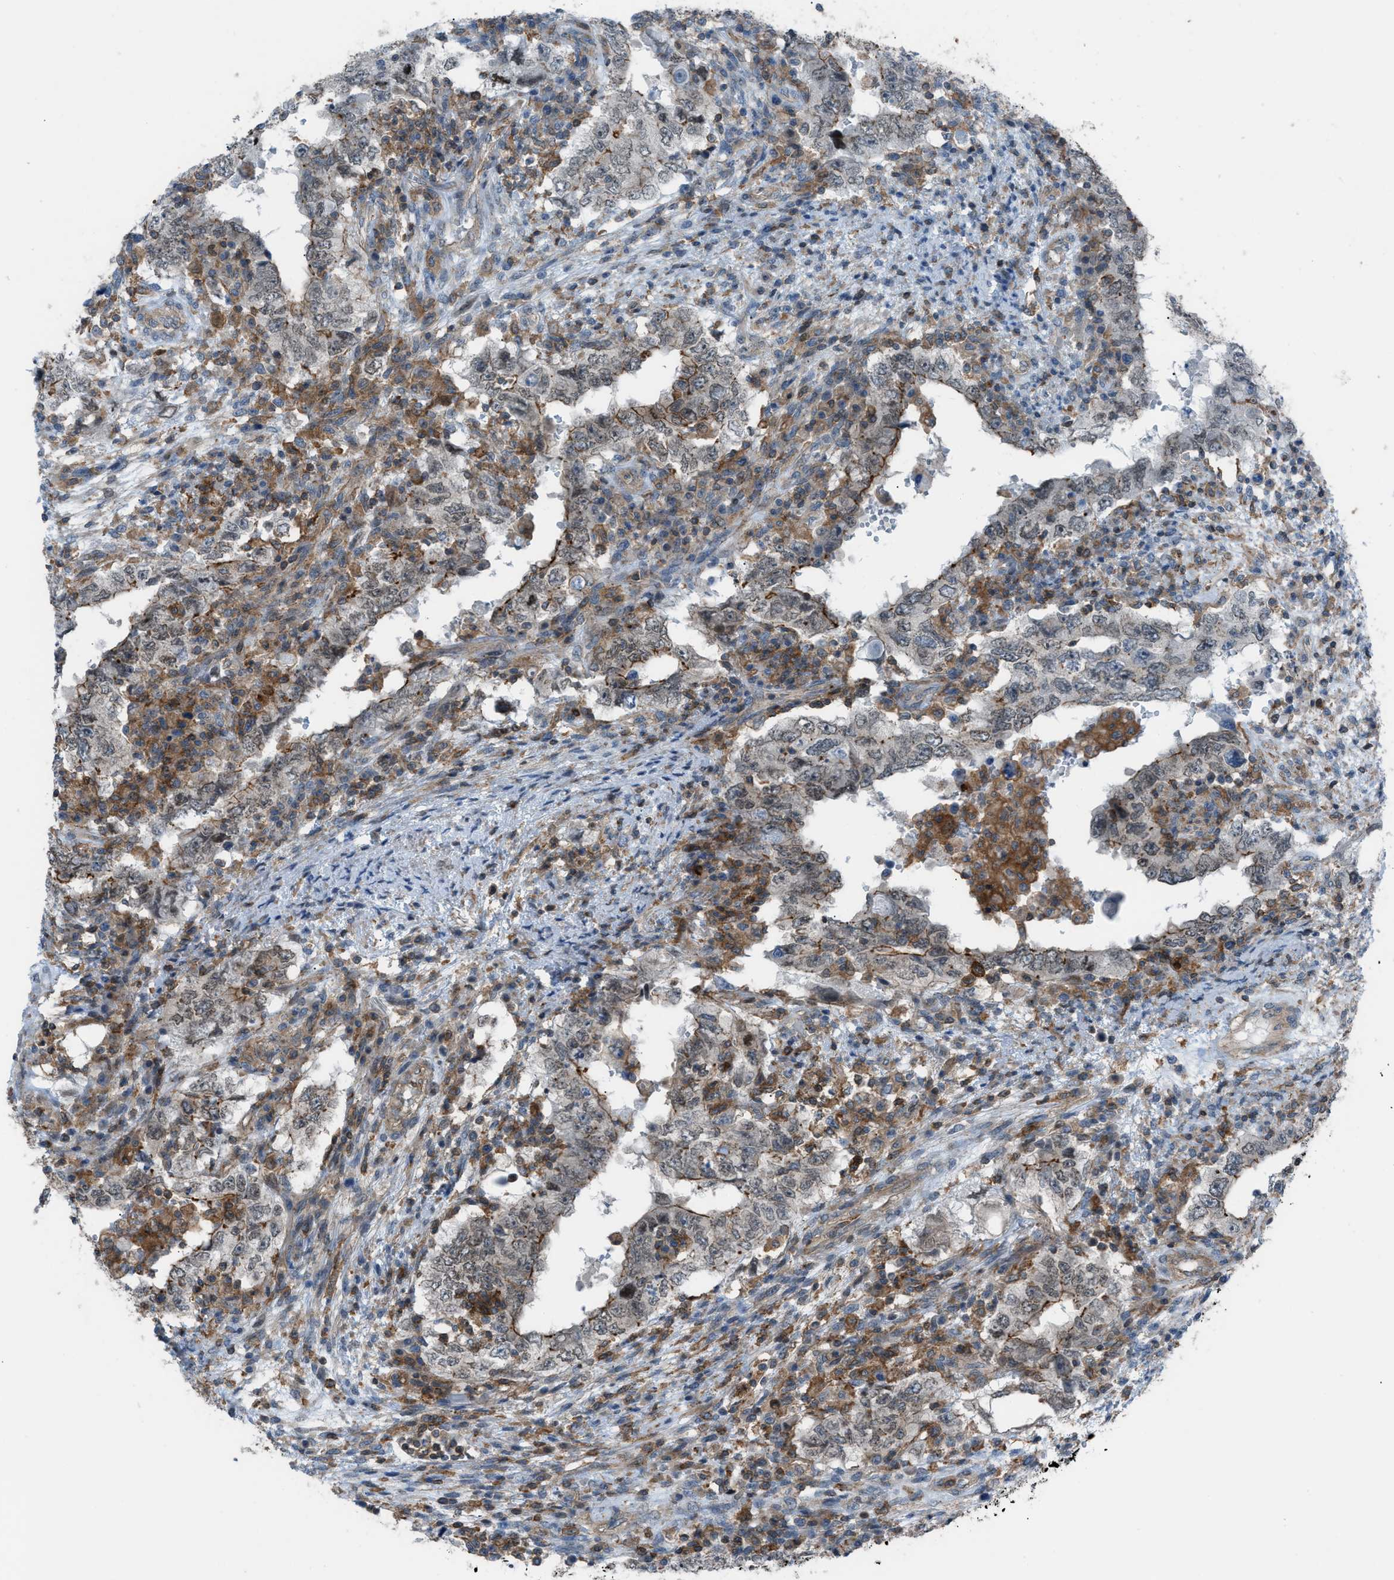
{"staining": {"intensity": "moderate", "quantity": "<25%", "location": "cytoplasmic/membranous"}, "tissue": "testis cancer", "cell_type": "Tumor cells", "image_type": "cancer", "snomed": [{"axis": "morphology", "description": "Carcinoma, Embryonal, NOS"}, {"axis": "topography", "description": "Testis"}], "caption": "This micrograph shows IHC staining of human embryonal carcinoma (testis), with low moderate cytoplasmic/membranous expression in about <25% of tumor cells.", "gene": "DYRK1A", "patient": {"sex": "male", "age": 26}}